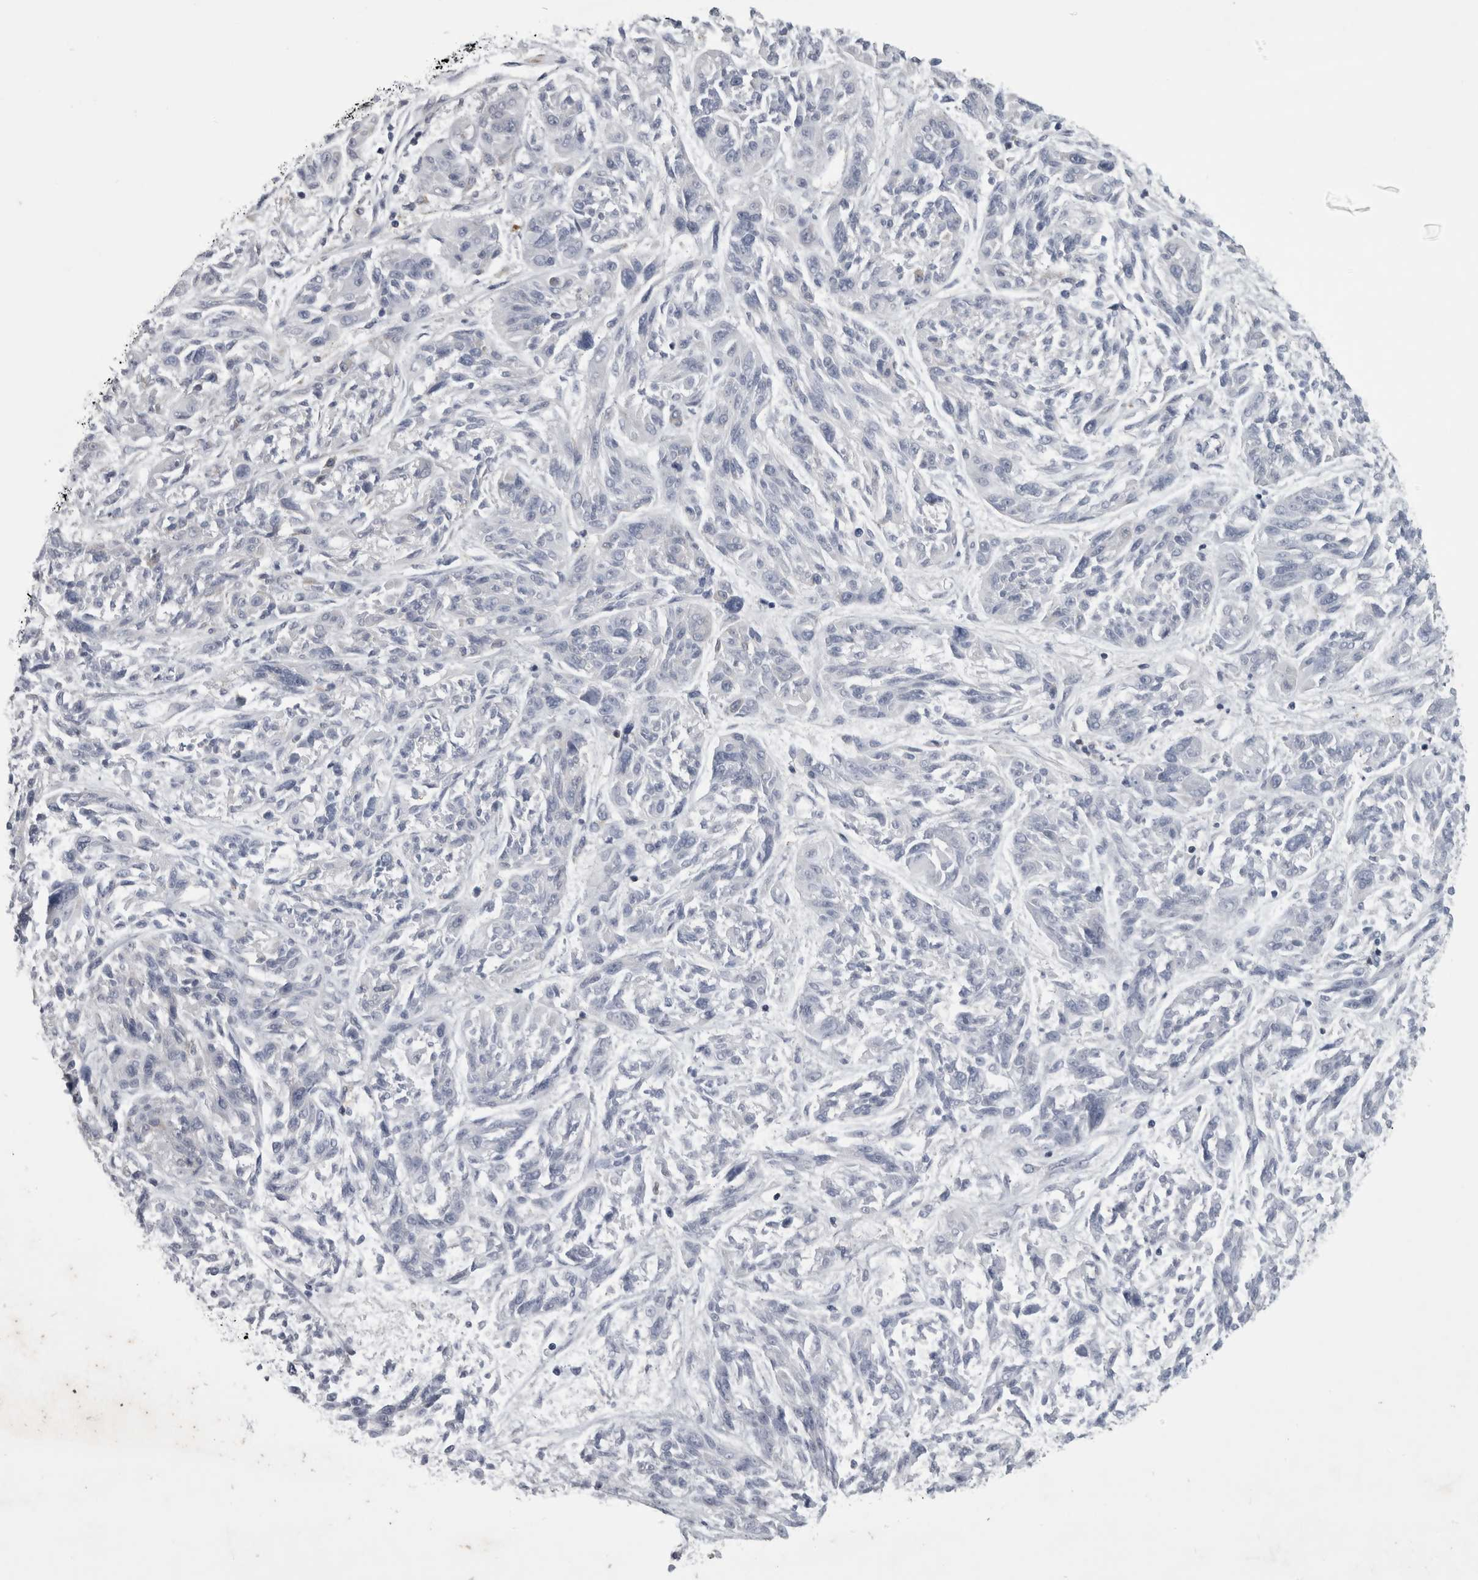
{"staining": {"intensity": "negative", "quantity": "none", "location": "none"}, "tissue": "melanoma", "cell_type": "Tumor cells", "image_type": "cancer", "snomed": [{"axis": "morphology", "description": "Malignant melanoma, NOS"}, {"axis": "topography", "description": "Skin"}], "caption": "IHC micrograph of neoplastic tissue: human malignant melanoma stained with DAB shows no significant protein staining in tumor cells.", "gene": "PRRC2C", "patient": {"sex": "male", "age": 53}}